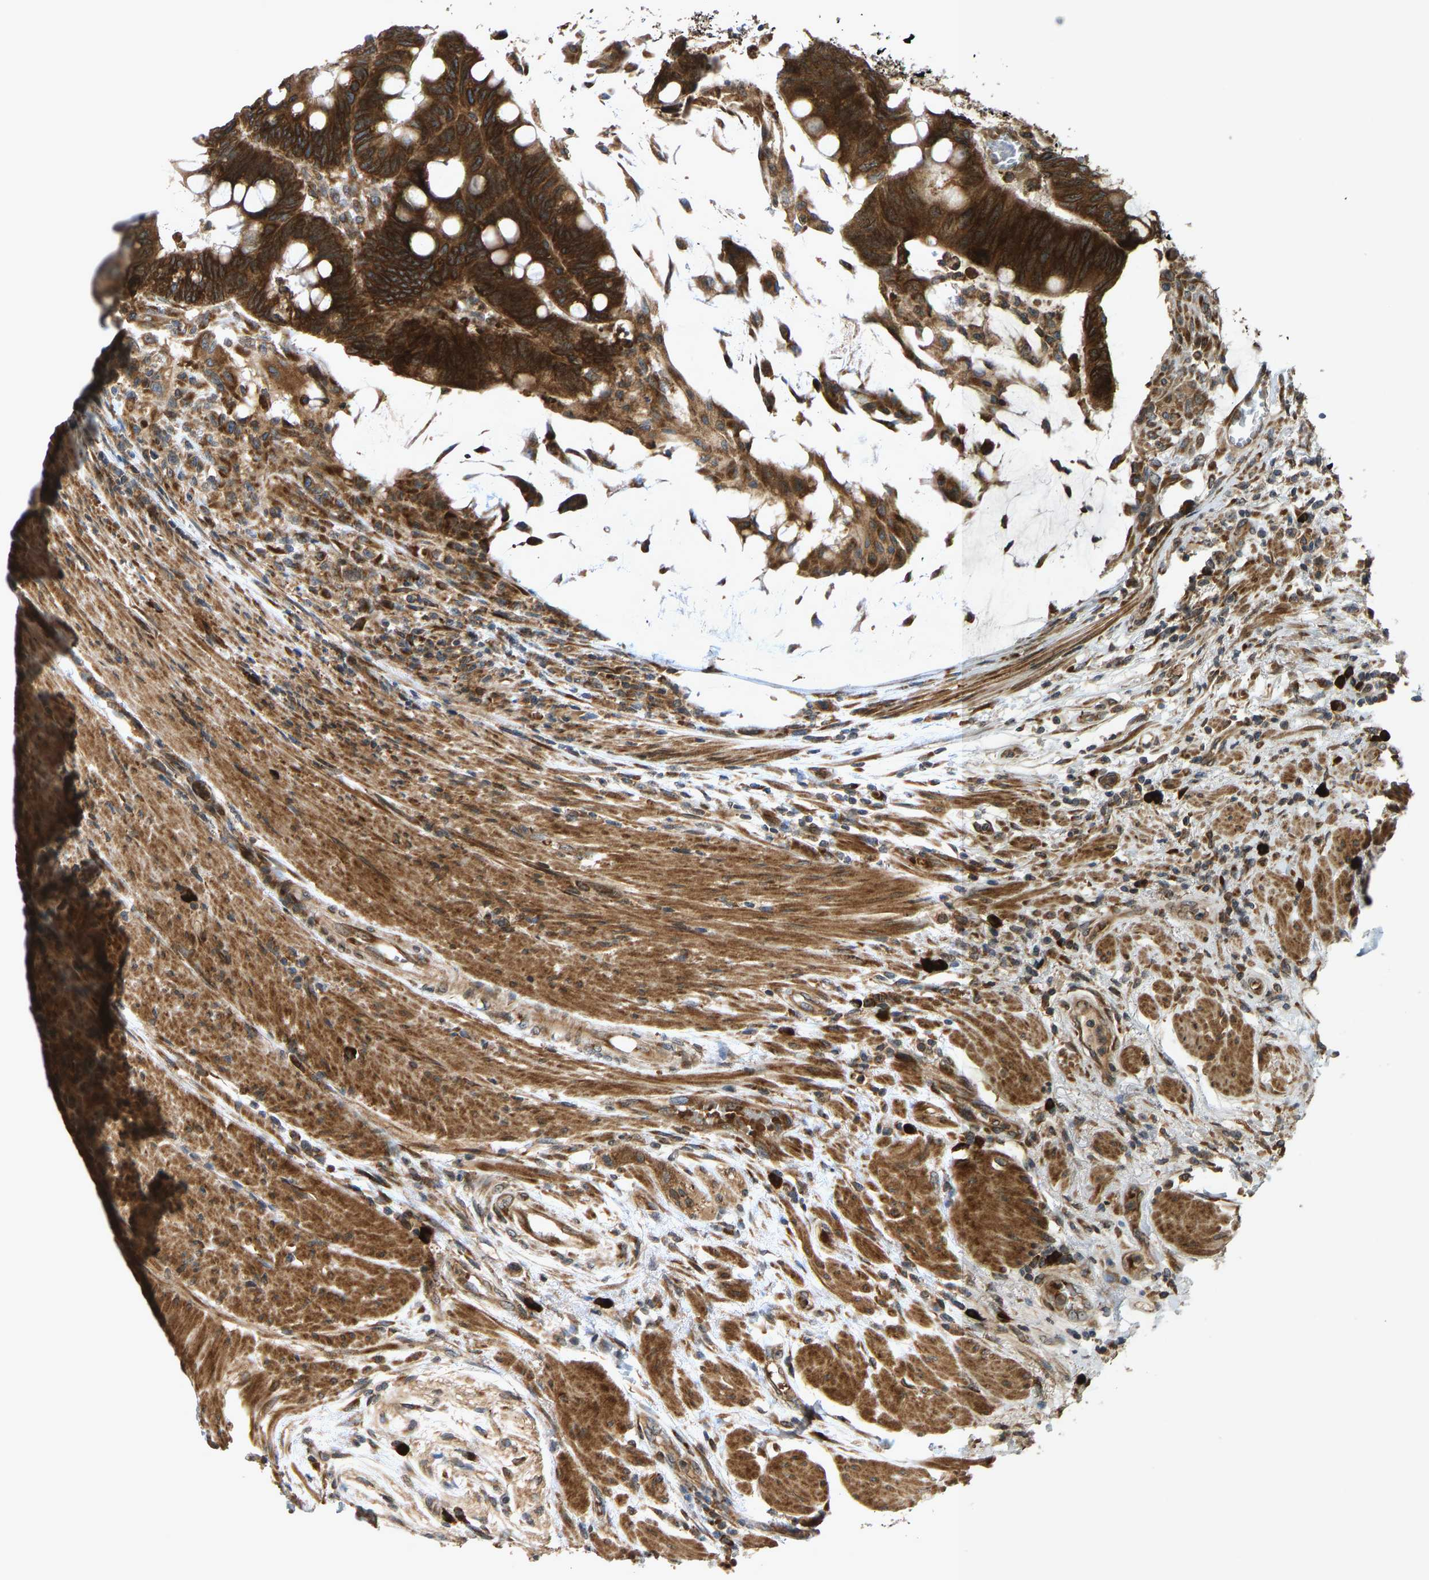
{"staining": {"intensity": "strong", "quantity": ">75%", "location": "cytoplasmic/membranous"}, "tissue": "colorectal cancer", "cell_type": "Tumor cells", "image_type": "cancer", "snomed": [{"axis": "morphology", "description": "Normal tissue, NOS"}, {"axis": "morphology", "description": "Adenocarcinoma, NOS"}, {"axis": "topography", "description": "Rectum"}, {"axis": "topography", "description": "Peripheral nerve tissue"}], "caption": "Tumor cells show strong cytoplasmic/membranous staining in approximately >75% of cells in colorectal cancer.", "gene": "RPN2", "patient": {"sex": "male", "age": 92}}